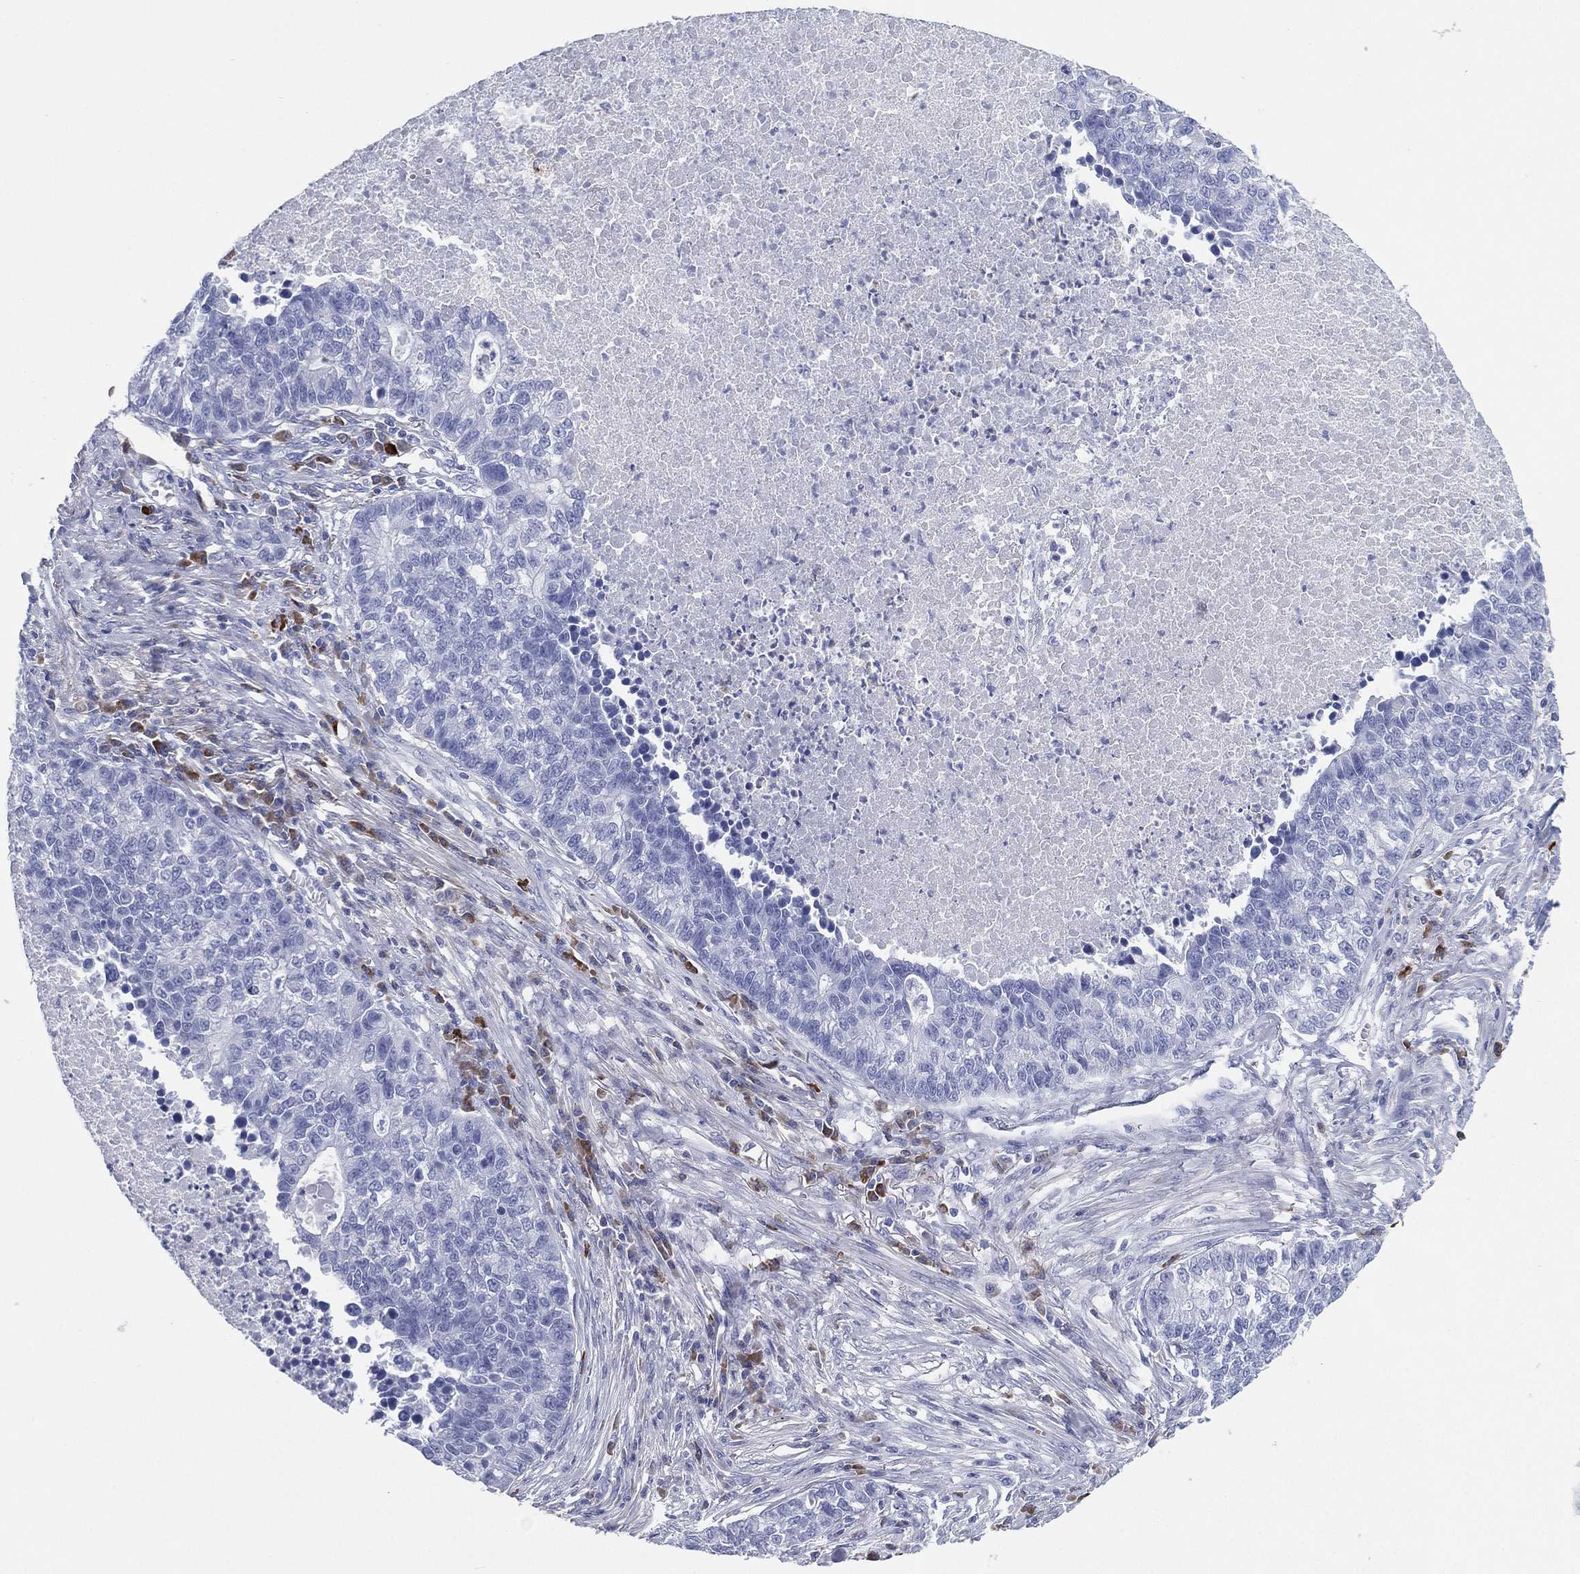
{"staining": {"intensity": "negative", "quantity": "none", "location": "none"}, "tissue": "lung cancer", "cell_type": "Tumor cells", "image_type": "cancer", "snomed": [{"axis": "morphology", "description": "Adenocarcinoma, NOS"}, {"axis": "topography", "description": "Lung"}], "caption": "Human lung adenocarcinoma stained for a protein using IHC reveals no staining in tumor cells.", "gene": "CD79A", "patient": {"sex": "male", "age": 57}}